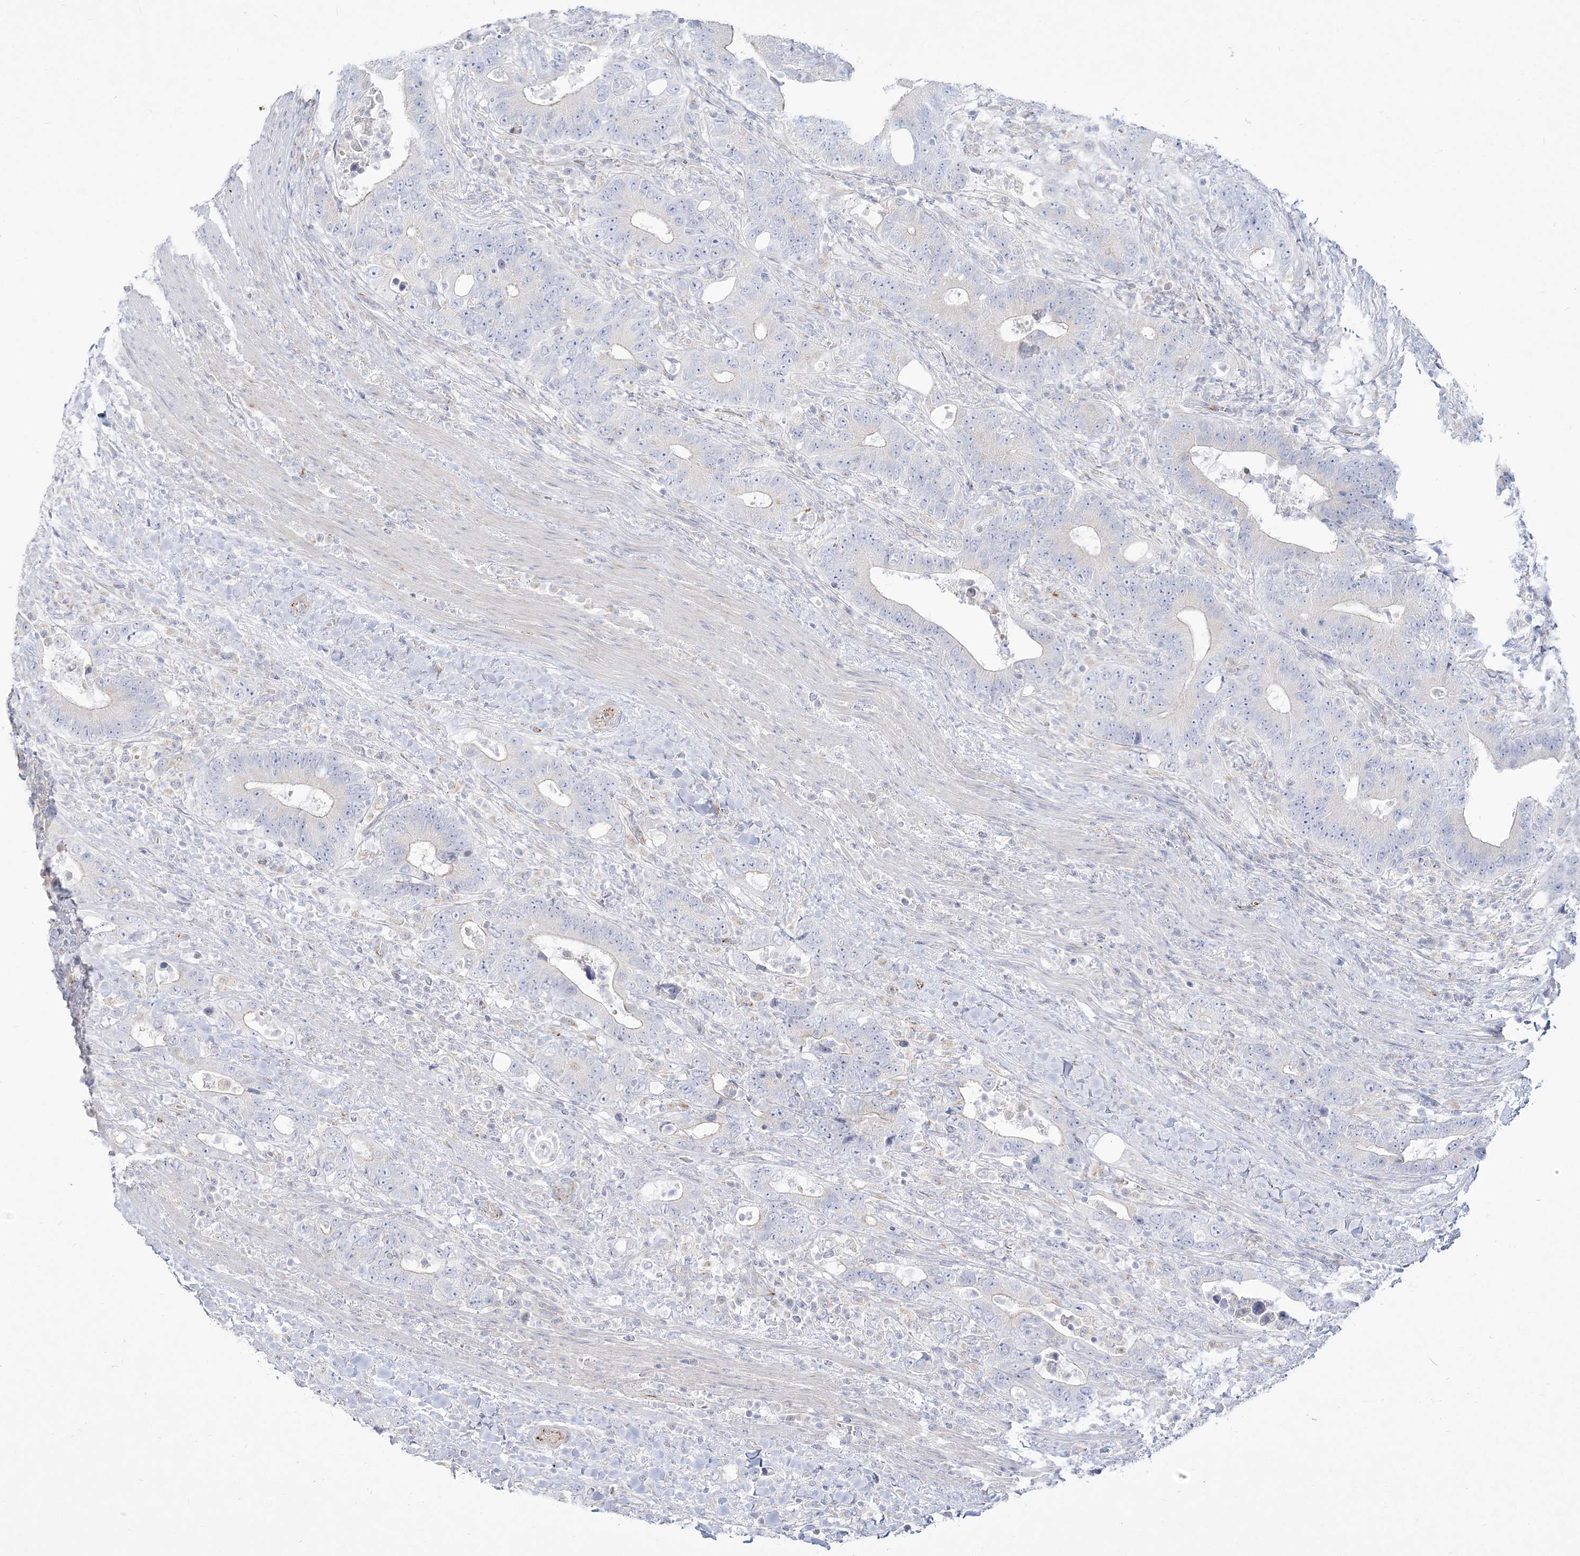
{"staining": {"intensity": "negative", "quantity": "none", "location": "none"}, "tissue": "colorectal cancer", "cell_type": "Tumor cells", "image_type": "cancer", "snomed": [{"axis": "morphology", "description": "Adenocarcinoma, NOS"}, {"axis": "topography", "description": "Colon"}], "caption": "Tumor cells are negative for brown protein staining in colorectal cancer.", "gene": "GPAT2", "patient": {"sex": "female", "age": 75}}